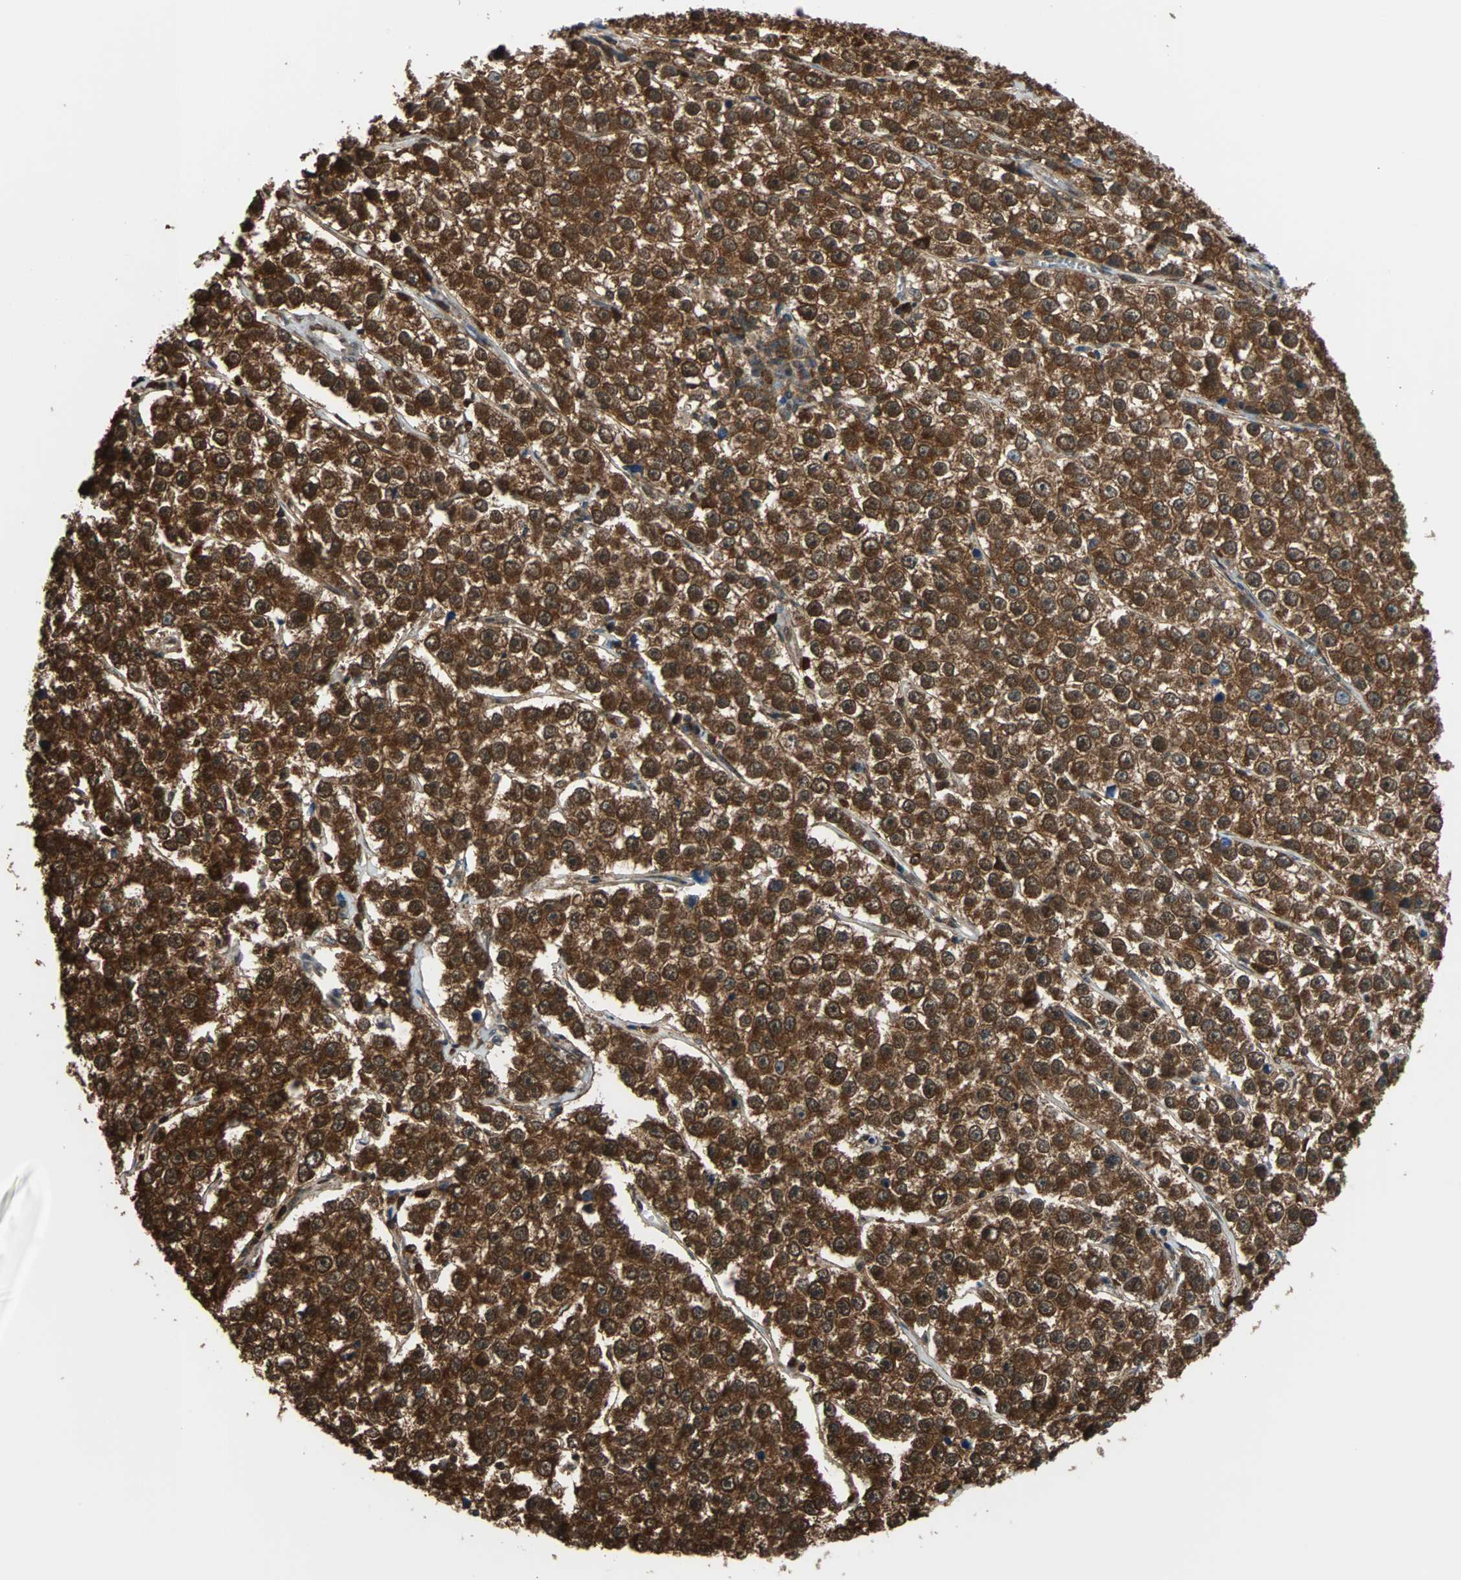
{"staining": {"intensity": "strong", "quantity": ">75%", "location": "cytoplasmic/membranous,nuclear"}, "tissue": "testis cancer", "cell_type": "Tumor cells", "image_type": "cancer", "snomed": [{"axis": "morphology", "description": "Seminoma, NOS"}, {"axis": "morphology", "description": "Carcinoma, Embryonal, NOS"}, {"axis": "topography", "description": "Testis"}], "caption": "There is high levels of strong cytoplasmic/membranous and nuclear positivity in tumor cells of testis embryonal carcinoma, as demonstrated by immunohistochemical staining (brown color).", "gene": "VCP", "patient": {"sex": "male", "age": 52}}